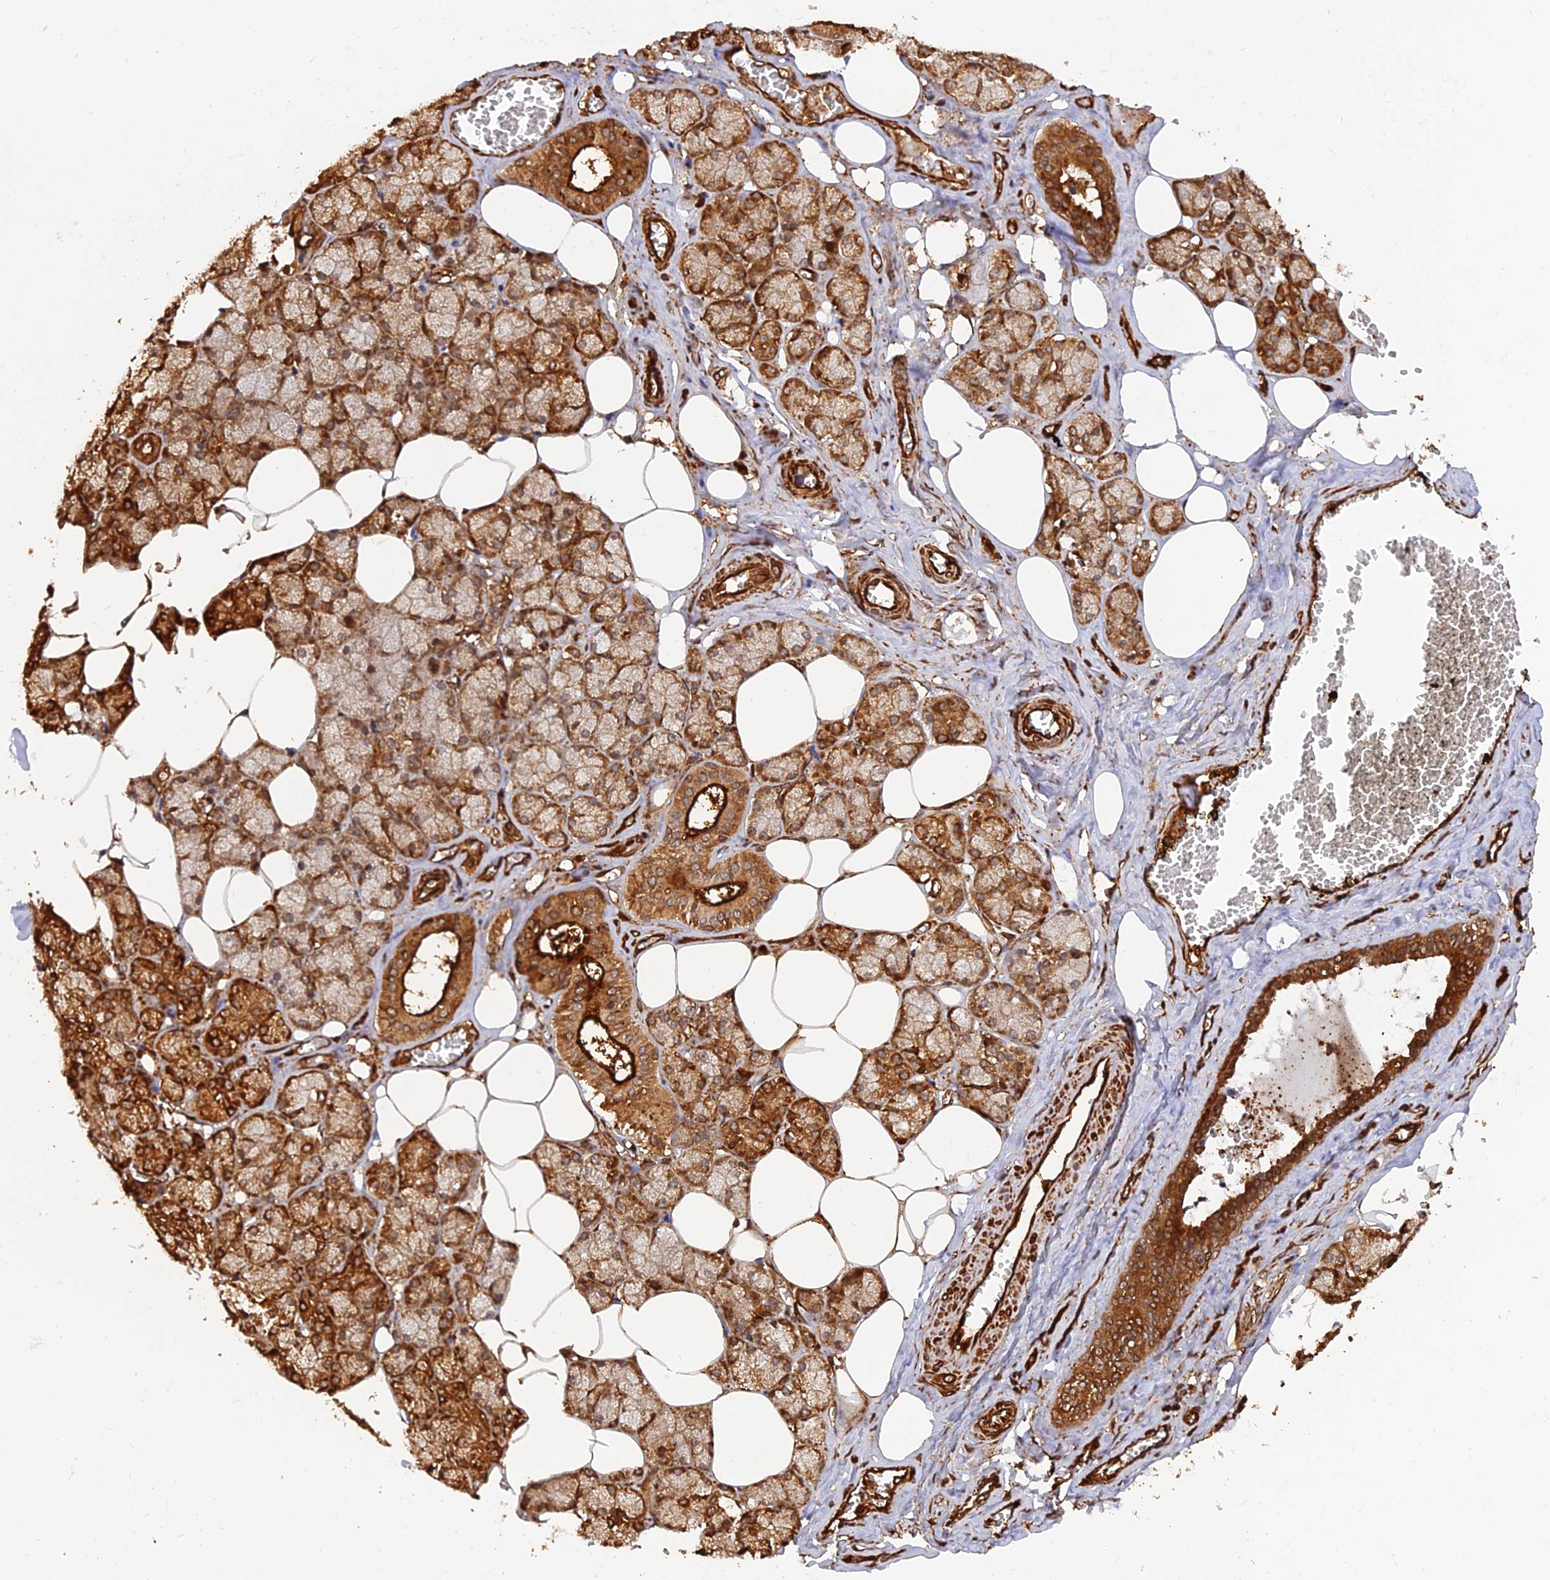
{"staining": {"intensity": "strong", "quantity": "25%-75%", "location": "cytoplasmic/membranous"}, "tissue": "salivary gland", "cell_type": "Glandular cells", "image_type": "normal", "snomed": [{"axis": "morphology", "description": "Normal tissue, NOS"}, {"axis": "topography", "description": "Salivary gland"}], "caption": "Protein expression analysis of normal salivary gland reveals strong cytoplasmic/membranous positivity in approximately 25%-75% of glandular cells.", "gene": "CREBL2", "patient": {"sex": "male", "age": 62}}